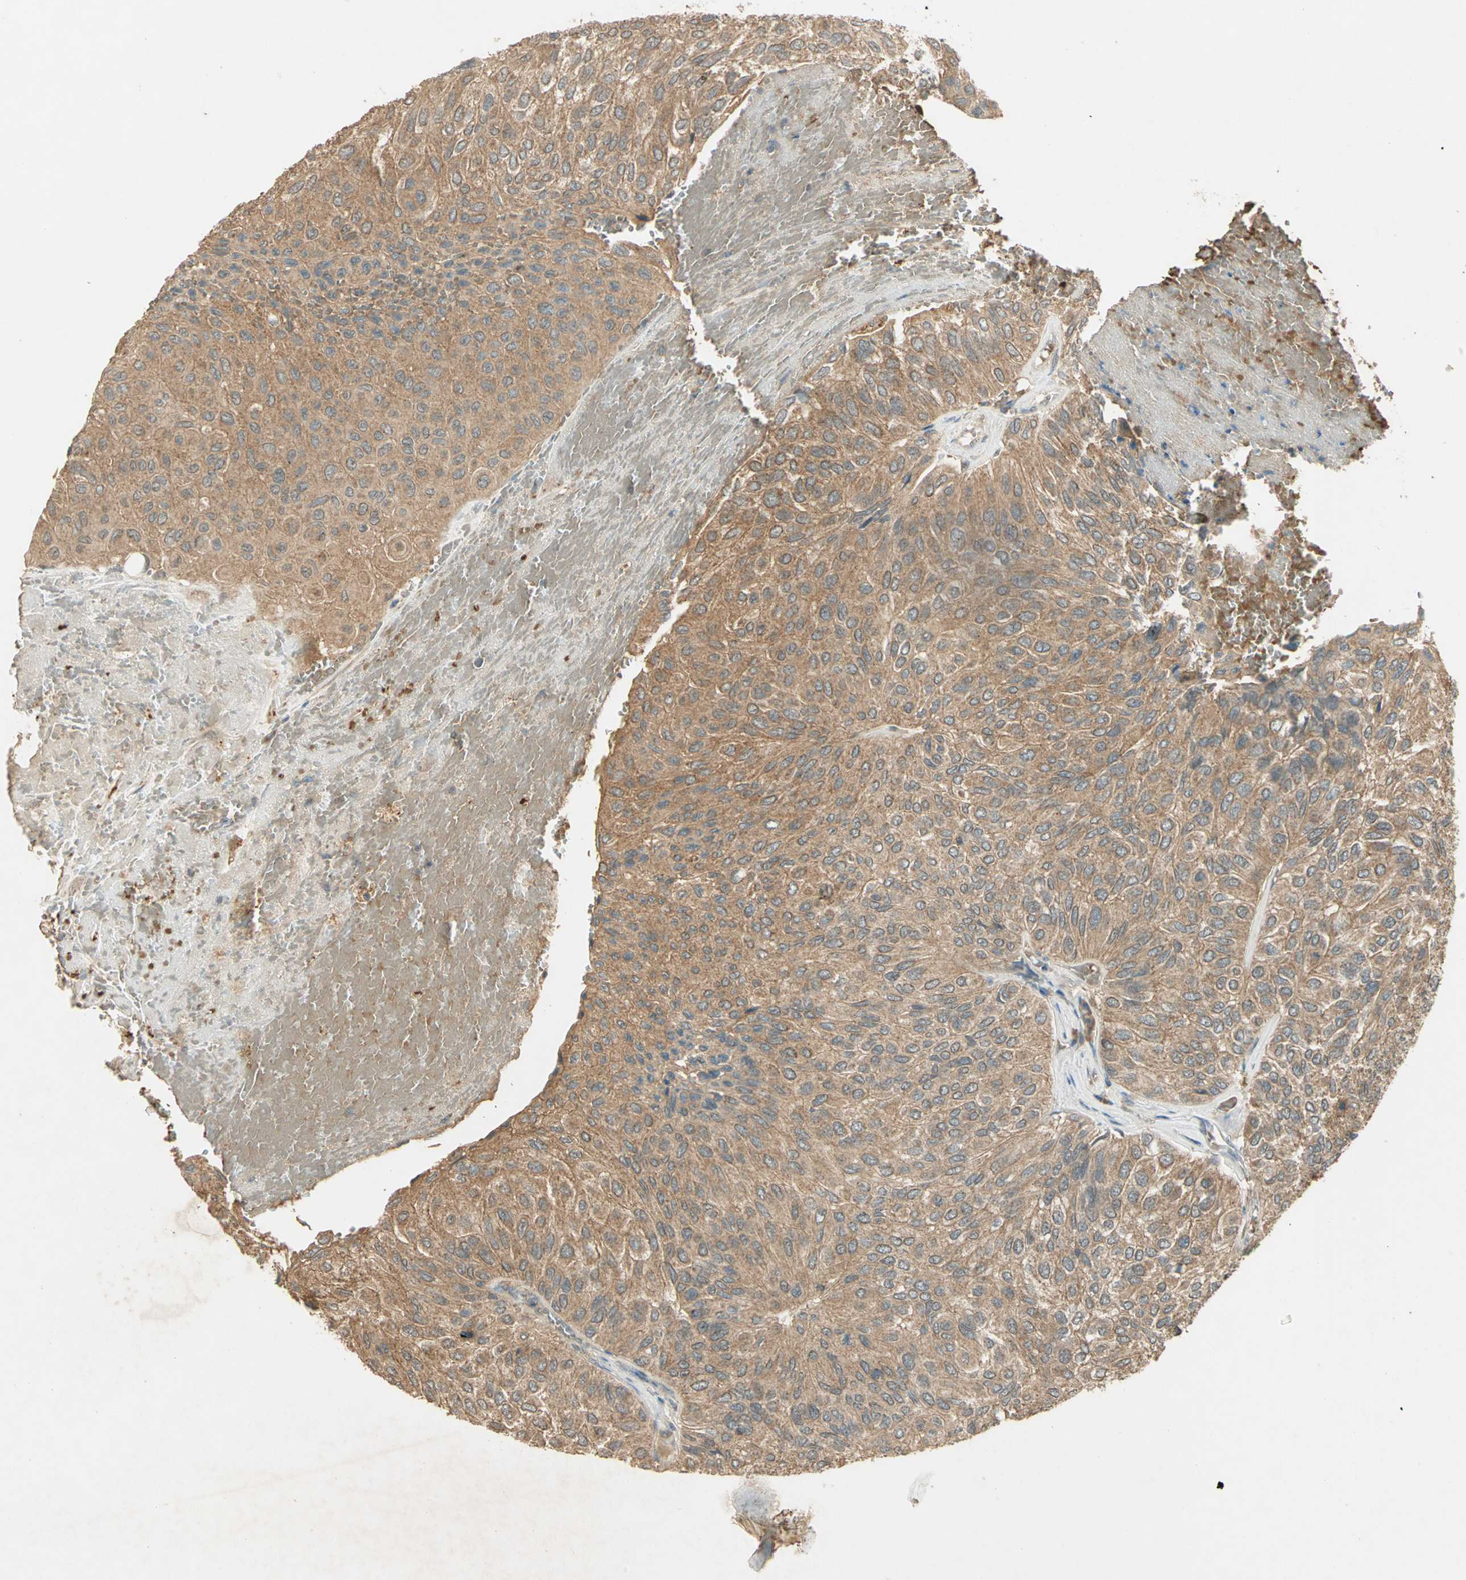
{"staining": {"intensity": "moderate", "quantity": ">75%", "location": "cytoplasmic/membranous"}, "tissue": "urothelial cancer", "cell_type": "Tumor cells", "image_type": "cancer", "snomed": [{"axis": "morphology", "description": "Urothelial carcinoma, High grade"}, {"axis": "topography", "description": "Urinary bladder"}], "caption": "Urothelial cancer tissue demonstrates moderate cytoplasmic/membranous expression in about >75% of tumor cells, visualized by immunohistochemistry.", "gene": "KEAP1", "patient": {"sex": "male", "age": 66}}